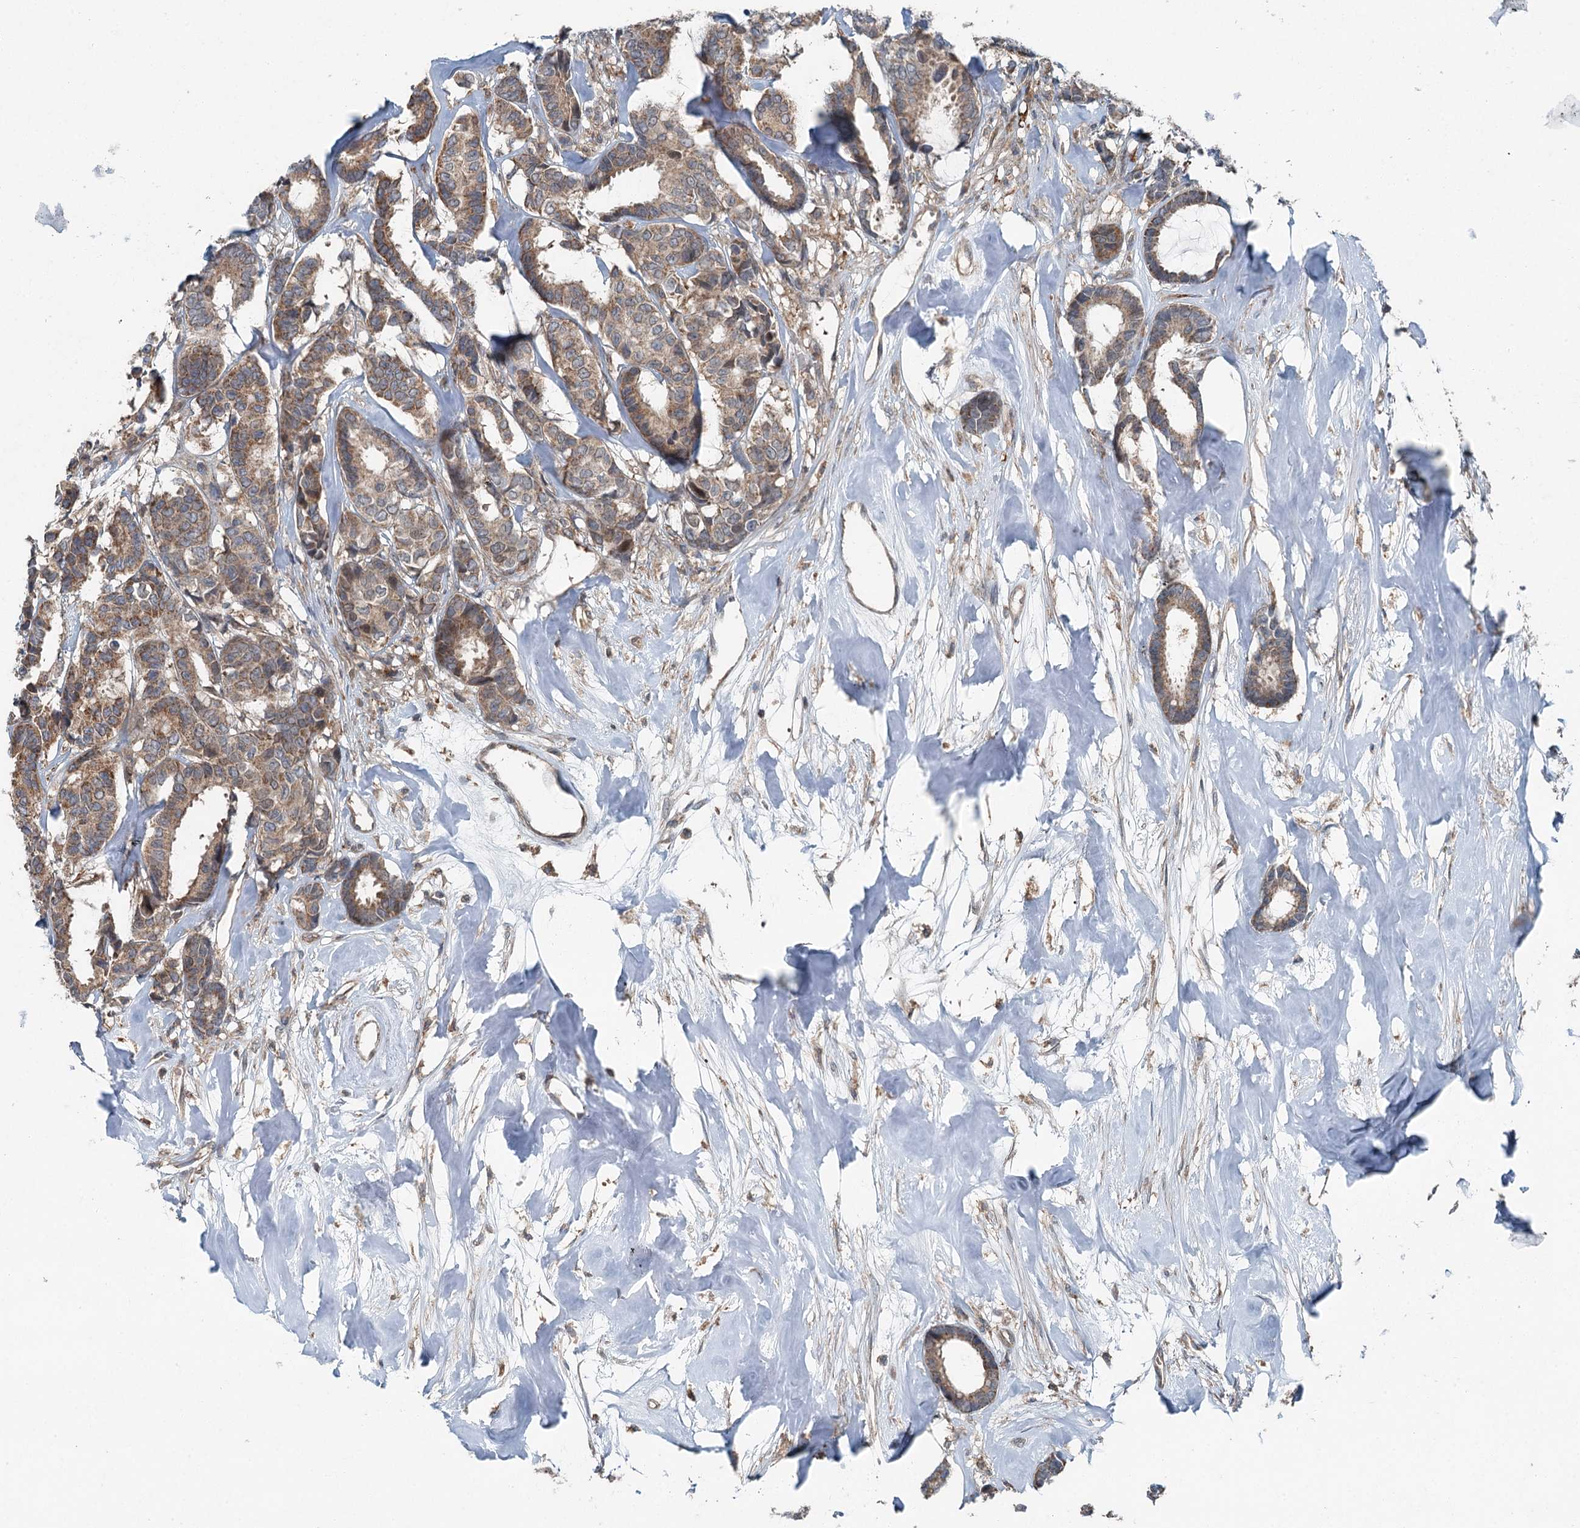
{"staining": {"intensity": "moderate", "quantity": ">75%", "location": "cytoplasmic/membranous"}, "tissue": "breast cancer", "cell_type": "Tumor cells", "image_type": "cancer", "snomed": [{"axis": "morphology", "description": "Duct carcinoma"}, {"axis": "topography", "description": "Breast"}], "caption": "A photomicrograph of breast cancer stained for a protein reveals moderate cytoplasmic/membranous brown staining in tumor cells.", "gene": "SKIC3", "patient": {"sex": "female", "age": 87}}